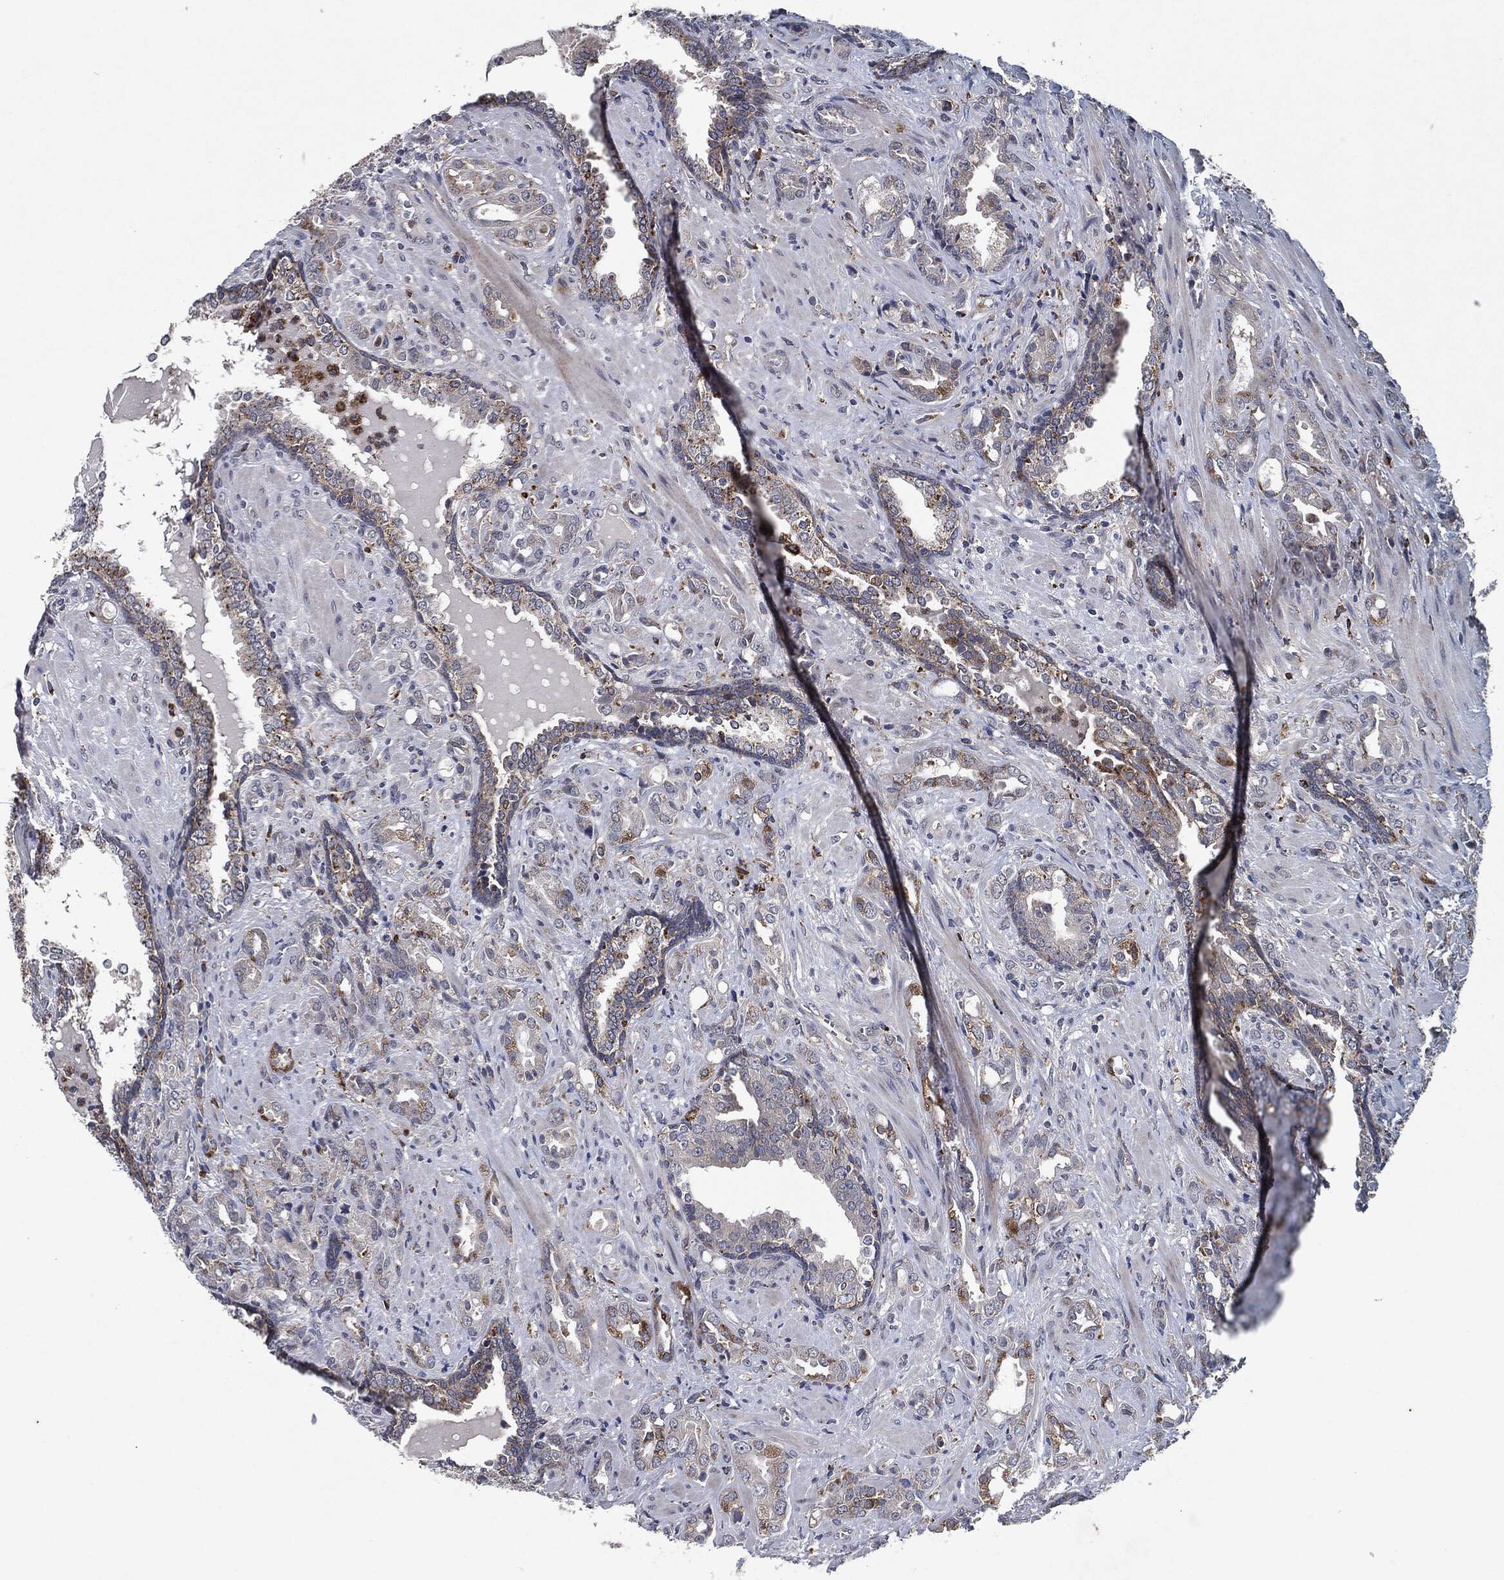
{"staining": {"intensity": "weak", "quantity": "25%-75%", "location": "cytoplasmic/membranous"}, "tissue": "prostate cancer", "cell_type": "Tumor cells", "image_type": "cancer", "snomed": [{"axis": "morphology", "description": "Adenocarcinoma, NOS"}, {"axis": "topography", "description": "Prostate"}], "caption": "Brown immunohistochemical staining in prostate adenocarcinoma exhibits weak cytoplasmic/membranous staining in approximately 25%-75% of tumor cells.", "gene": "SLC31A2", "patient": {"sex": "male", "age": 57}}